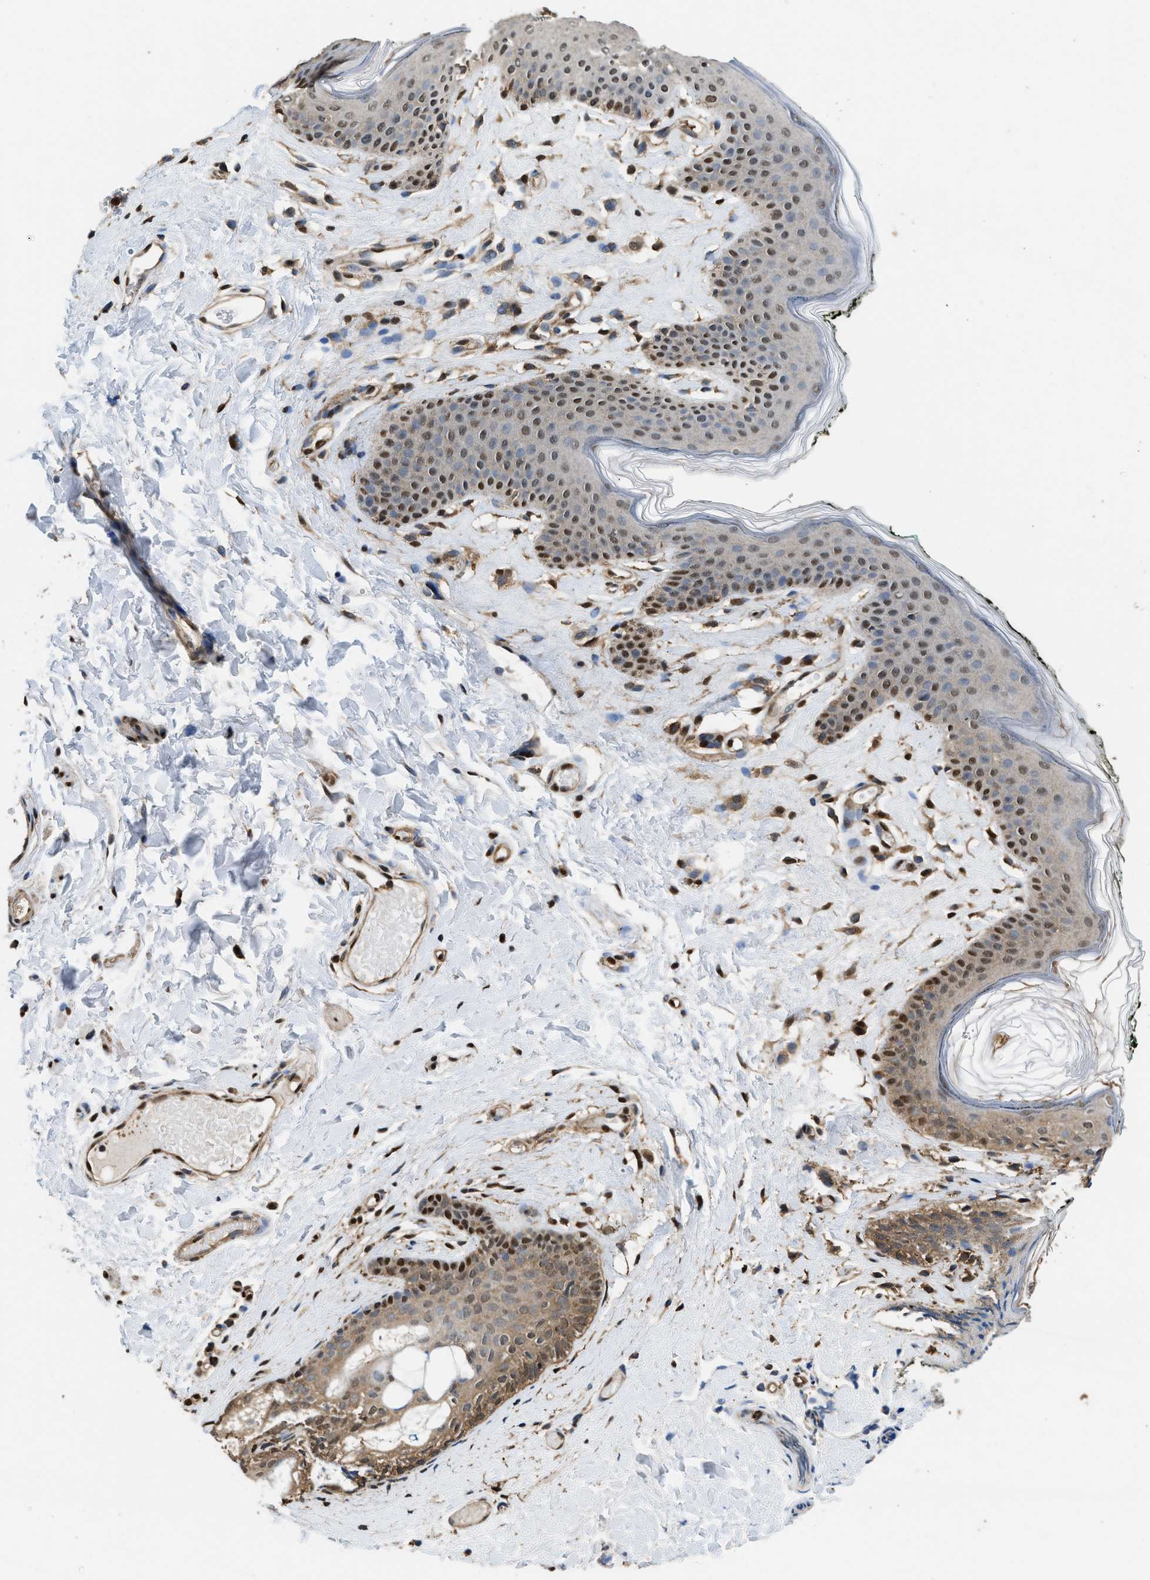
{"staining": {"intensity": "moderate", "quantity": "25%-75%", "location": "cytoplasmic/membranous,nuclear"}, "tissue": "skin", "cell_type": "Epidermal cells", "image_type": "normal", "snomed": [{"axis": "morphology", "description": "Normal tissue, NOS"}, {"axis": "morphology", "description": "Inflammation, NOS"}, {"axis": "topography", "description": "Vulva"}], "caption": "A micrograph of human skin stained for a protein demonstrates moderate cytoplasmic/membranous,nuclear brown staining in epidermal cells.", "gene": "GAPDH", "patient": {"sex": "female", "age": 84}}